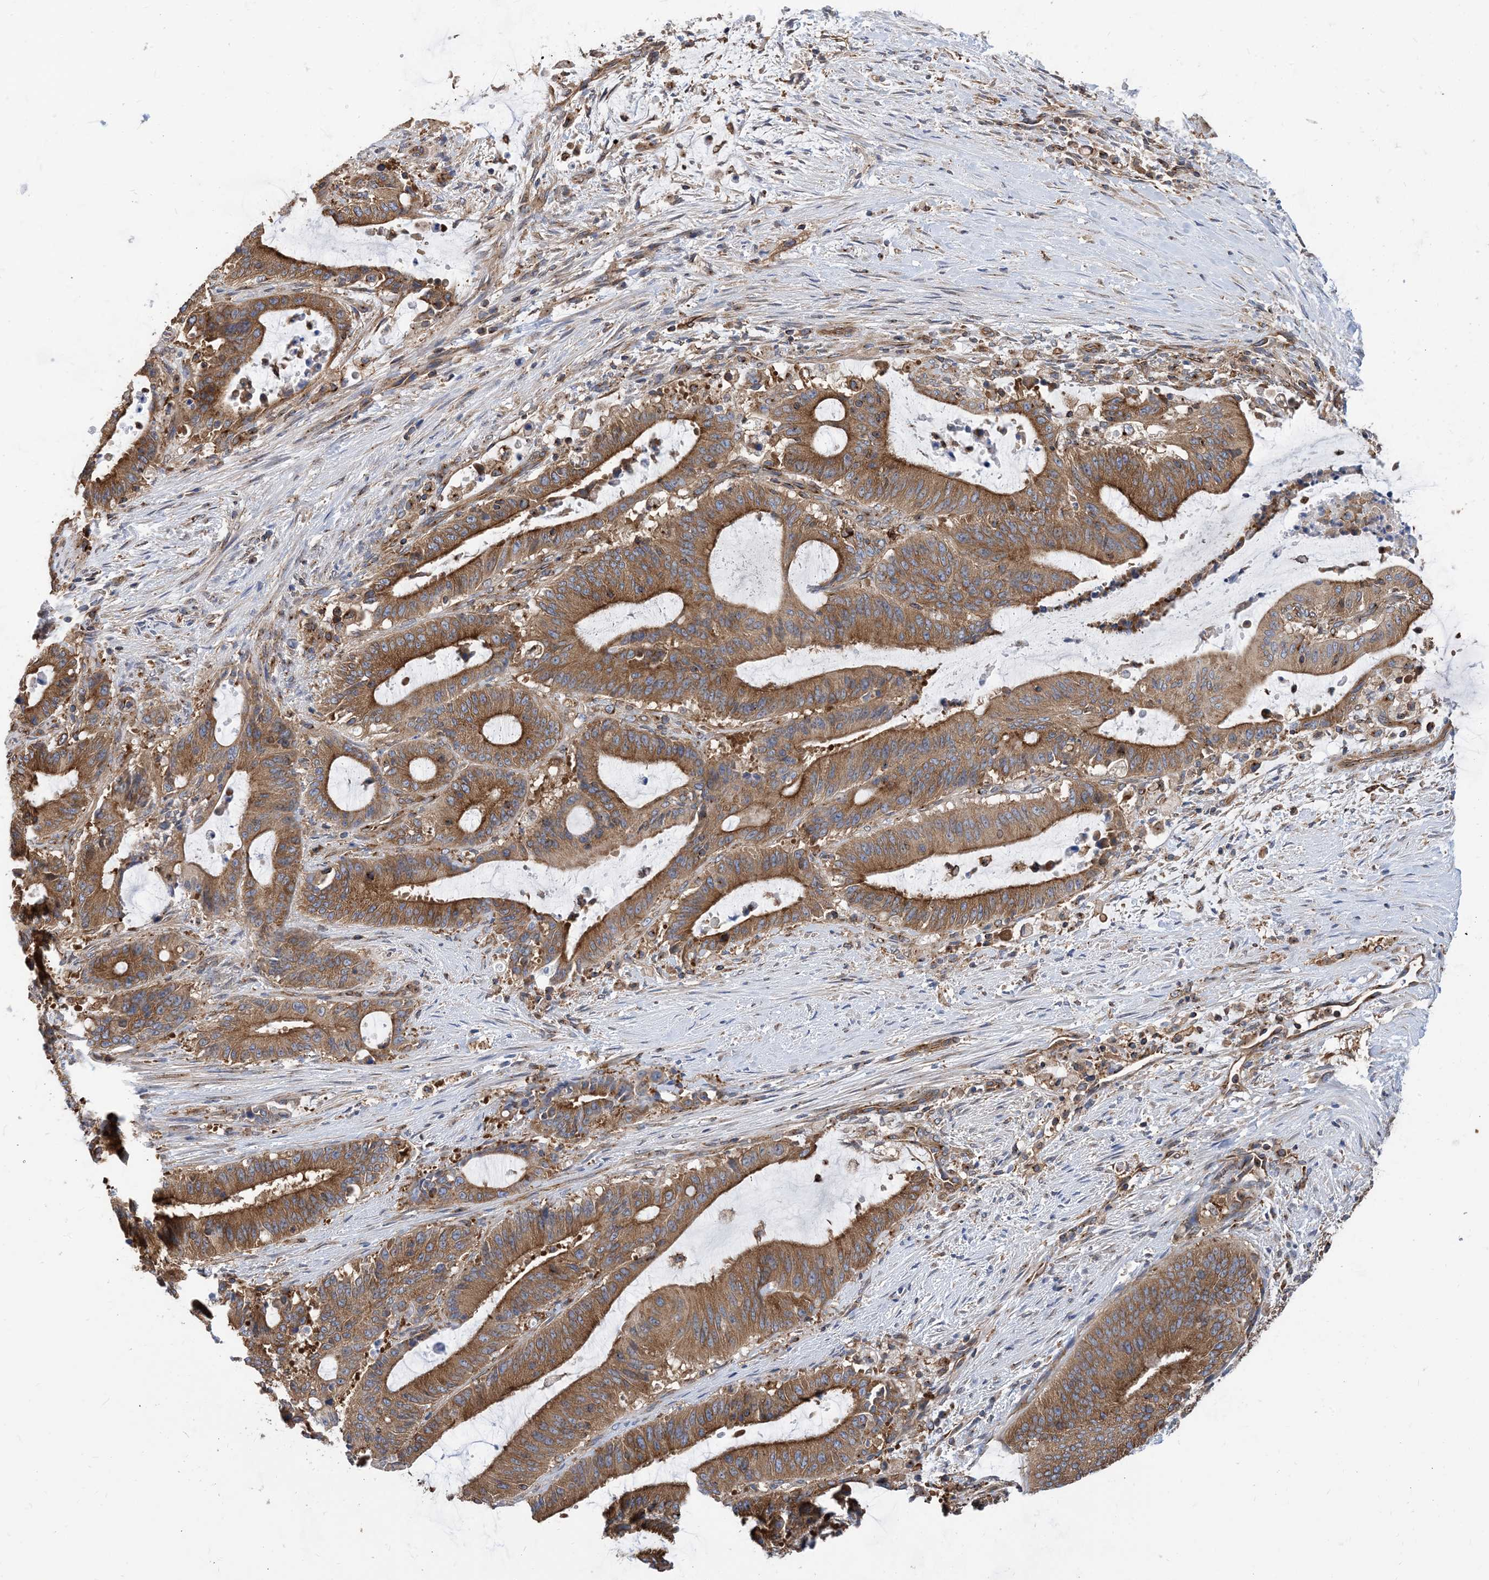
{"staining": {"intensity": "moderate", "quantity": ">75%", "location": "cytoplasmic/membranous"}, "tissue": "liver cancer", "cell_type": "Tumor cells", "image_type": "cancer", "snomed": [{"axis": "morphology", "description": "Normal tissue, NOS"}, {"axis": "morphology", "description": "Cholangiocarcinoma"}, {"axis": "topography", "description": "Liver"}, {"axis": "topography", "description": "Peripheral nerve tissue"}], "caption": "Immunohistochemical staining of liver cholangiocarcinoma displays moderate cytoplasmic/membranous protein positivity in approximately >75% of tumor cells. The staining was performed using DAB, with brown indicating positive protein expression. Nuclei are stained blue with hematoxylin.", "gene": "DYNC1LI1", "patient": {"sex": "female", "age": 73}}